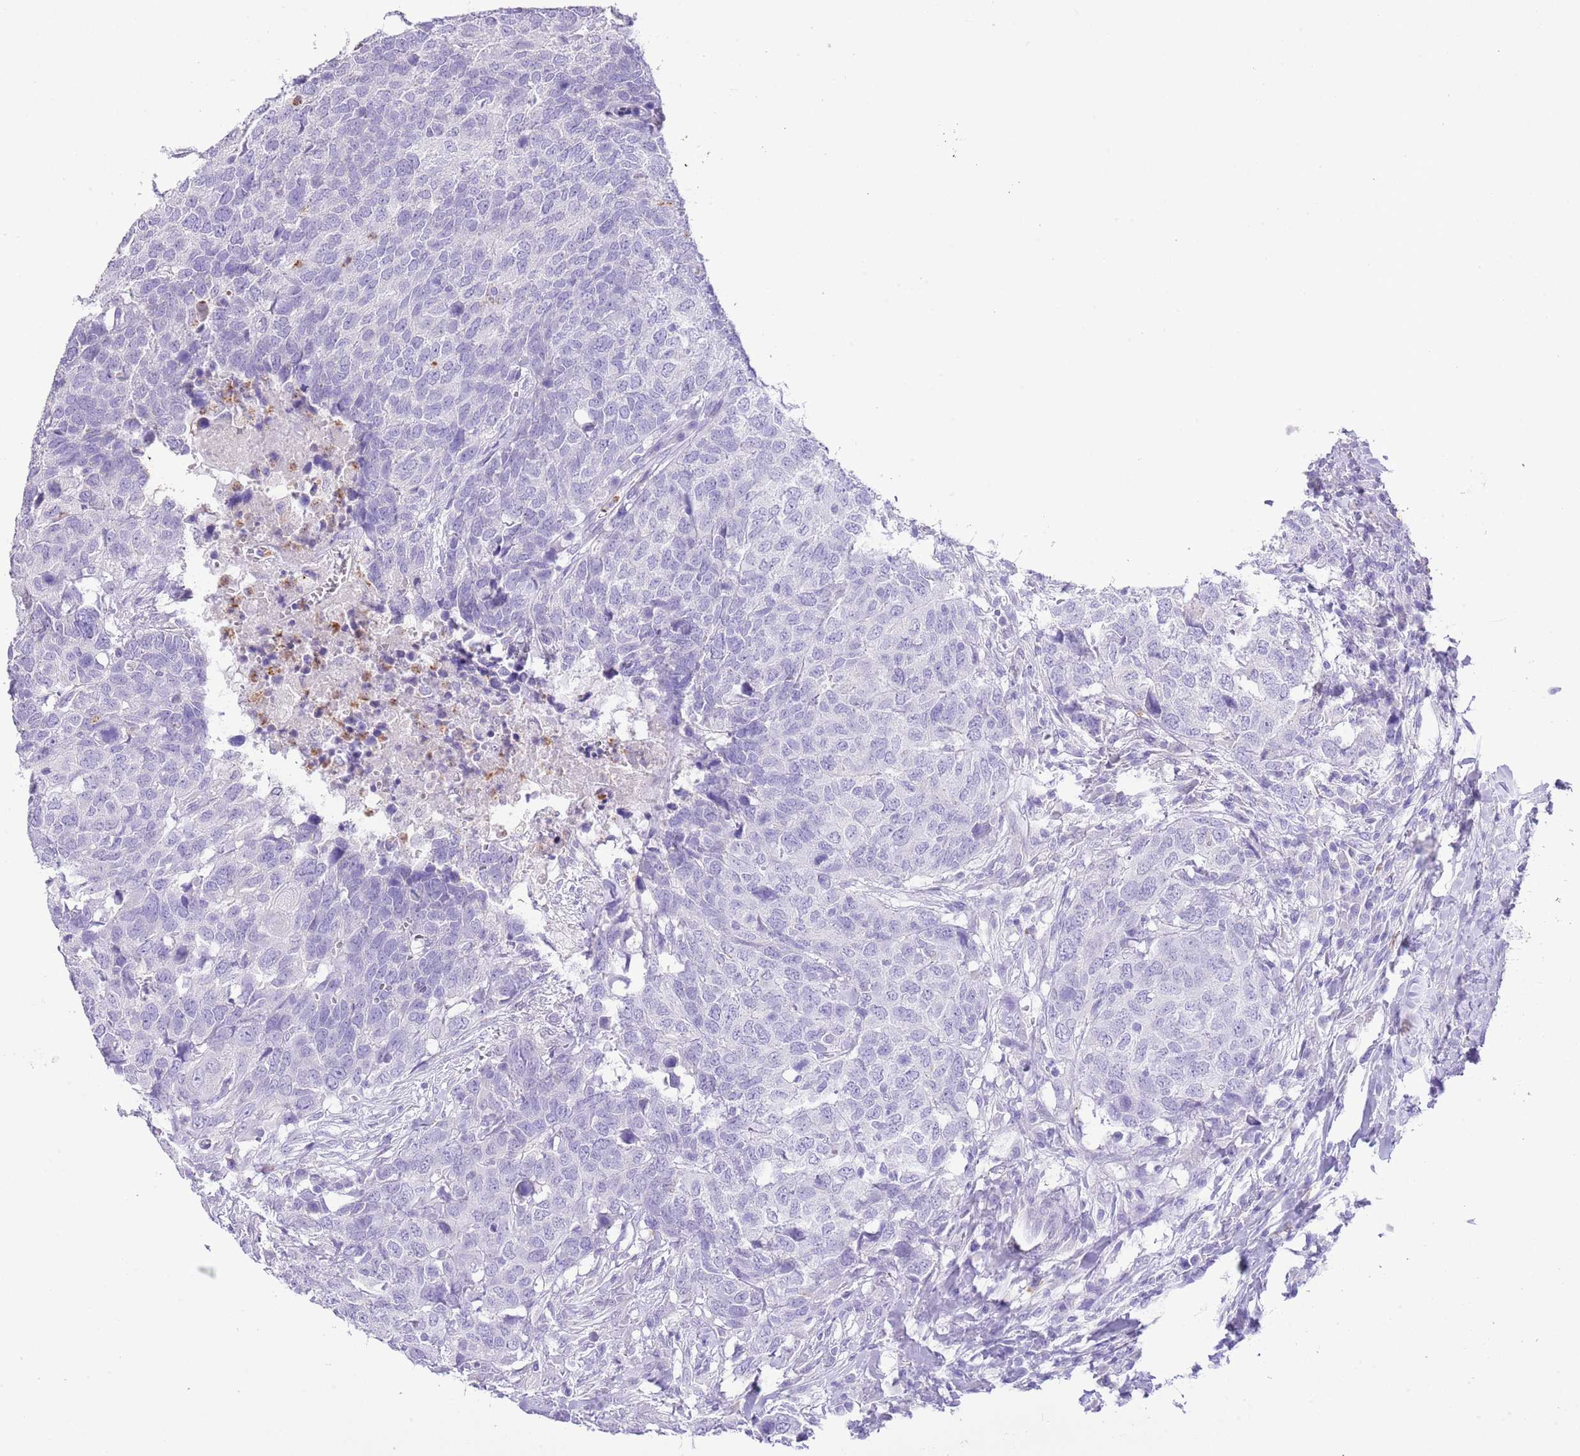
{"staining": {"intensity": "negative", "quantity": "none", "location": "none"}, "tissue": "head and neck cancer", "cell_type": "Tumor cells", "image_type": "cancer", "snomed": [{"axis": "morphology", "description": "Normal tissue, NOS"}, {"axis": "morphology", "description": "Squamous cell carcinoma, NOS"}, {"axis": "topography", "description": "Skeletal muscle"}, {"axis": "topography", "description": "Vascular tissue"}, {"axis": "topography", "description": "Peripheral nerve tissue"}, {"axis": "topography", "description": "Head-Neck"}], "caption": "Histopathology image shows no protein staining in tumor cells of head and neck cancer (squamous cell carcinoma) tissue.", "gene": "OR2Z1", "patient": {"sex": "male", "age": 66}}